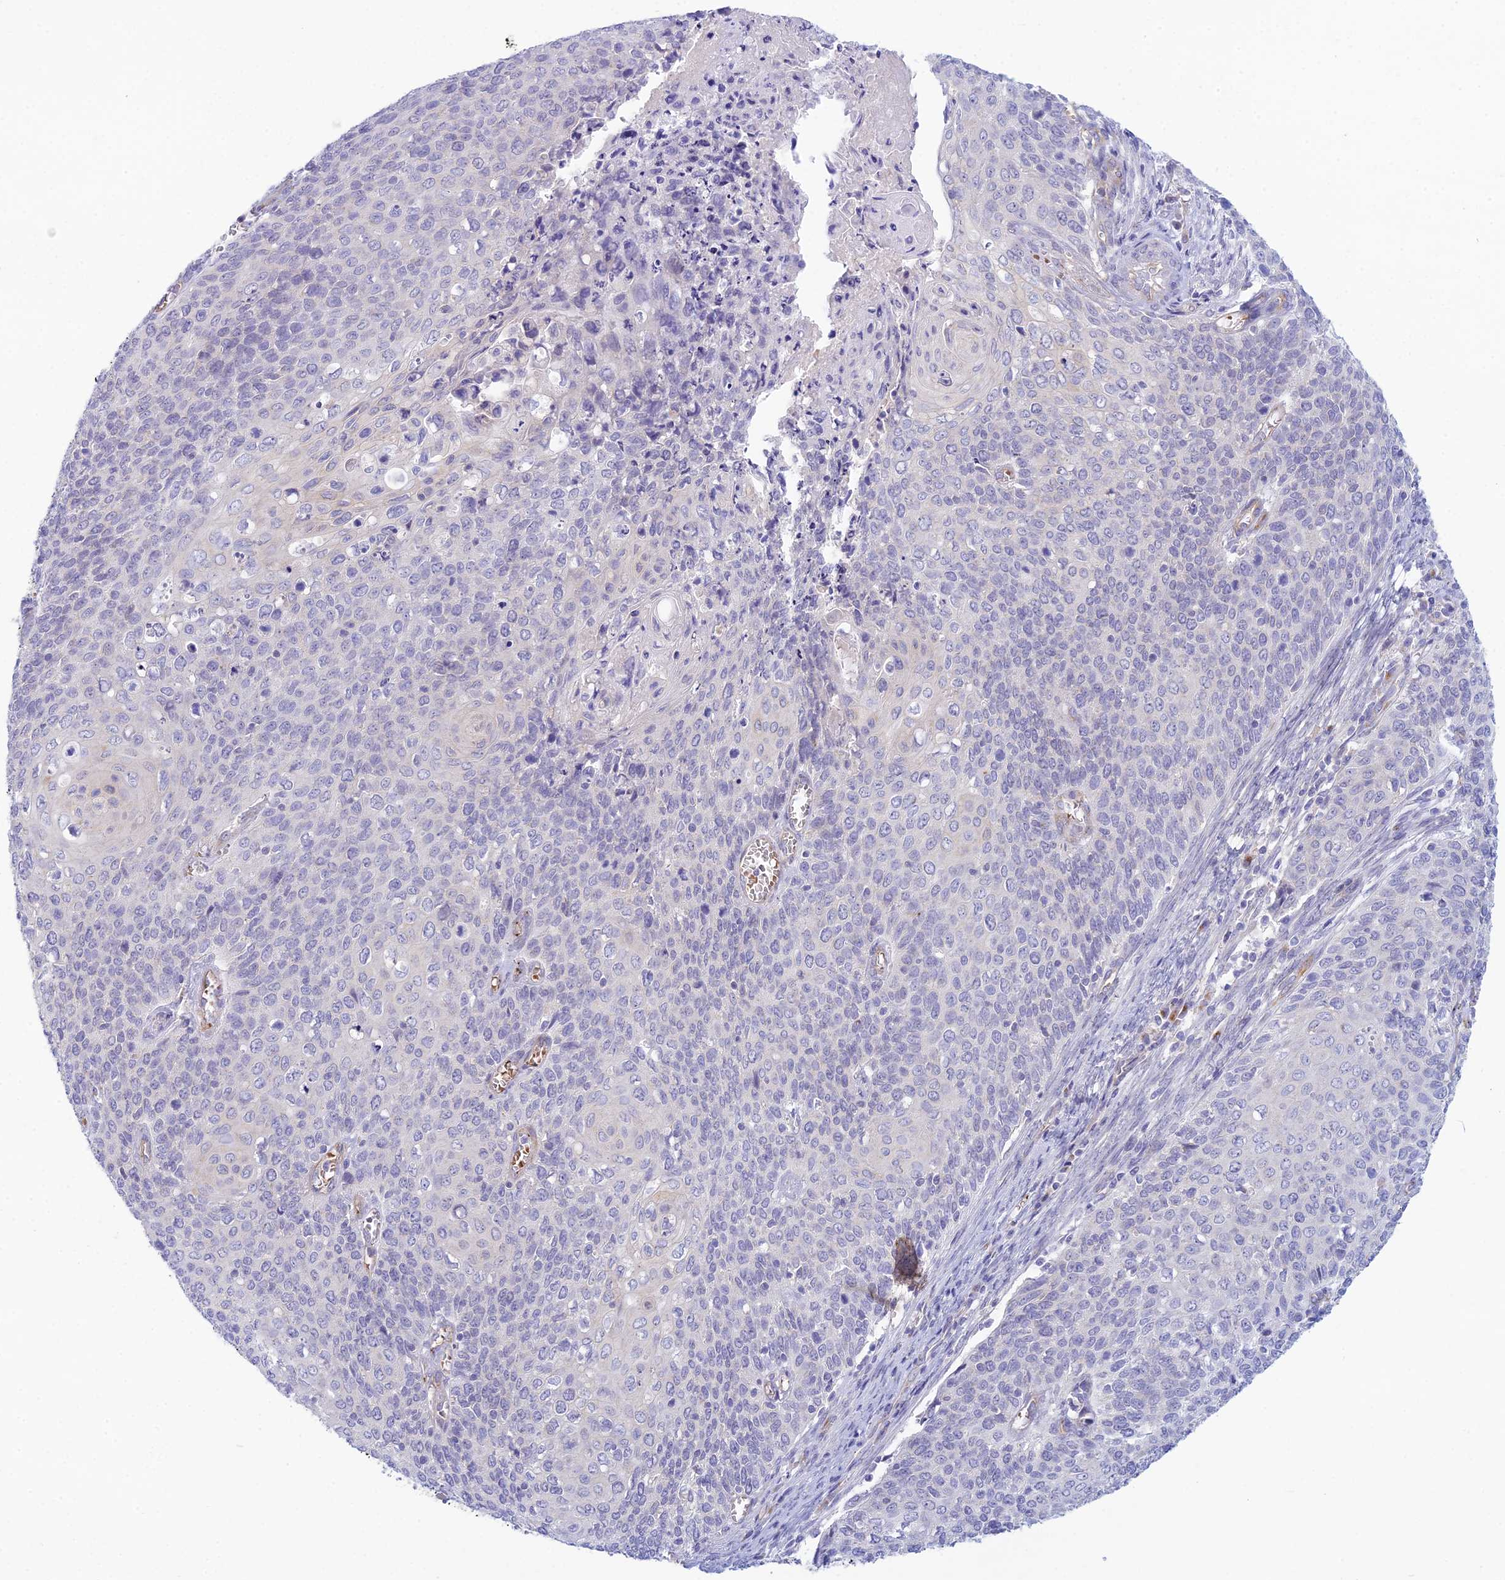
{"staining": {"intensity": "negative", "quantity": "none", "location": "none"}, "tissue": "cervical cancer", "cell_type": "Tumor cells", "image_type": "cancer", "snomed": [{"axis": "morphology", "description": "Squamous cell carcinoma, NOS"}, {"axis": "topography", "description": "Cervix"}], "caption": "An IHC histopathology image of cervical squamous cell carcinoma is shown. There is no staining in tumor cells of cervical squamous cell carcinoma. The staining is performed using DAB brown chromogen with nuclei counter-stained in using hematoxylin.", "gene": "ZNF564", "patient": {"sex": "female", "age": 39}}